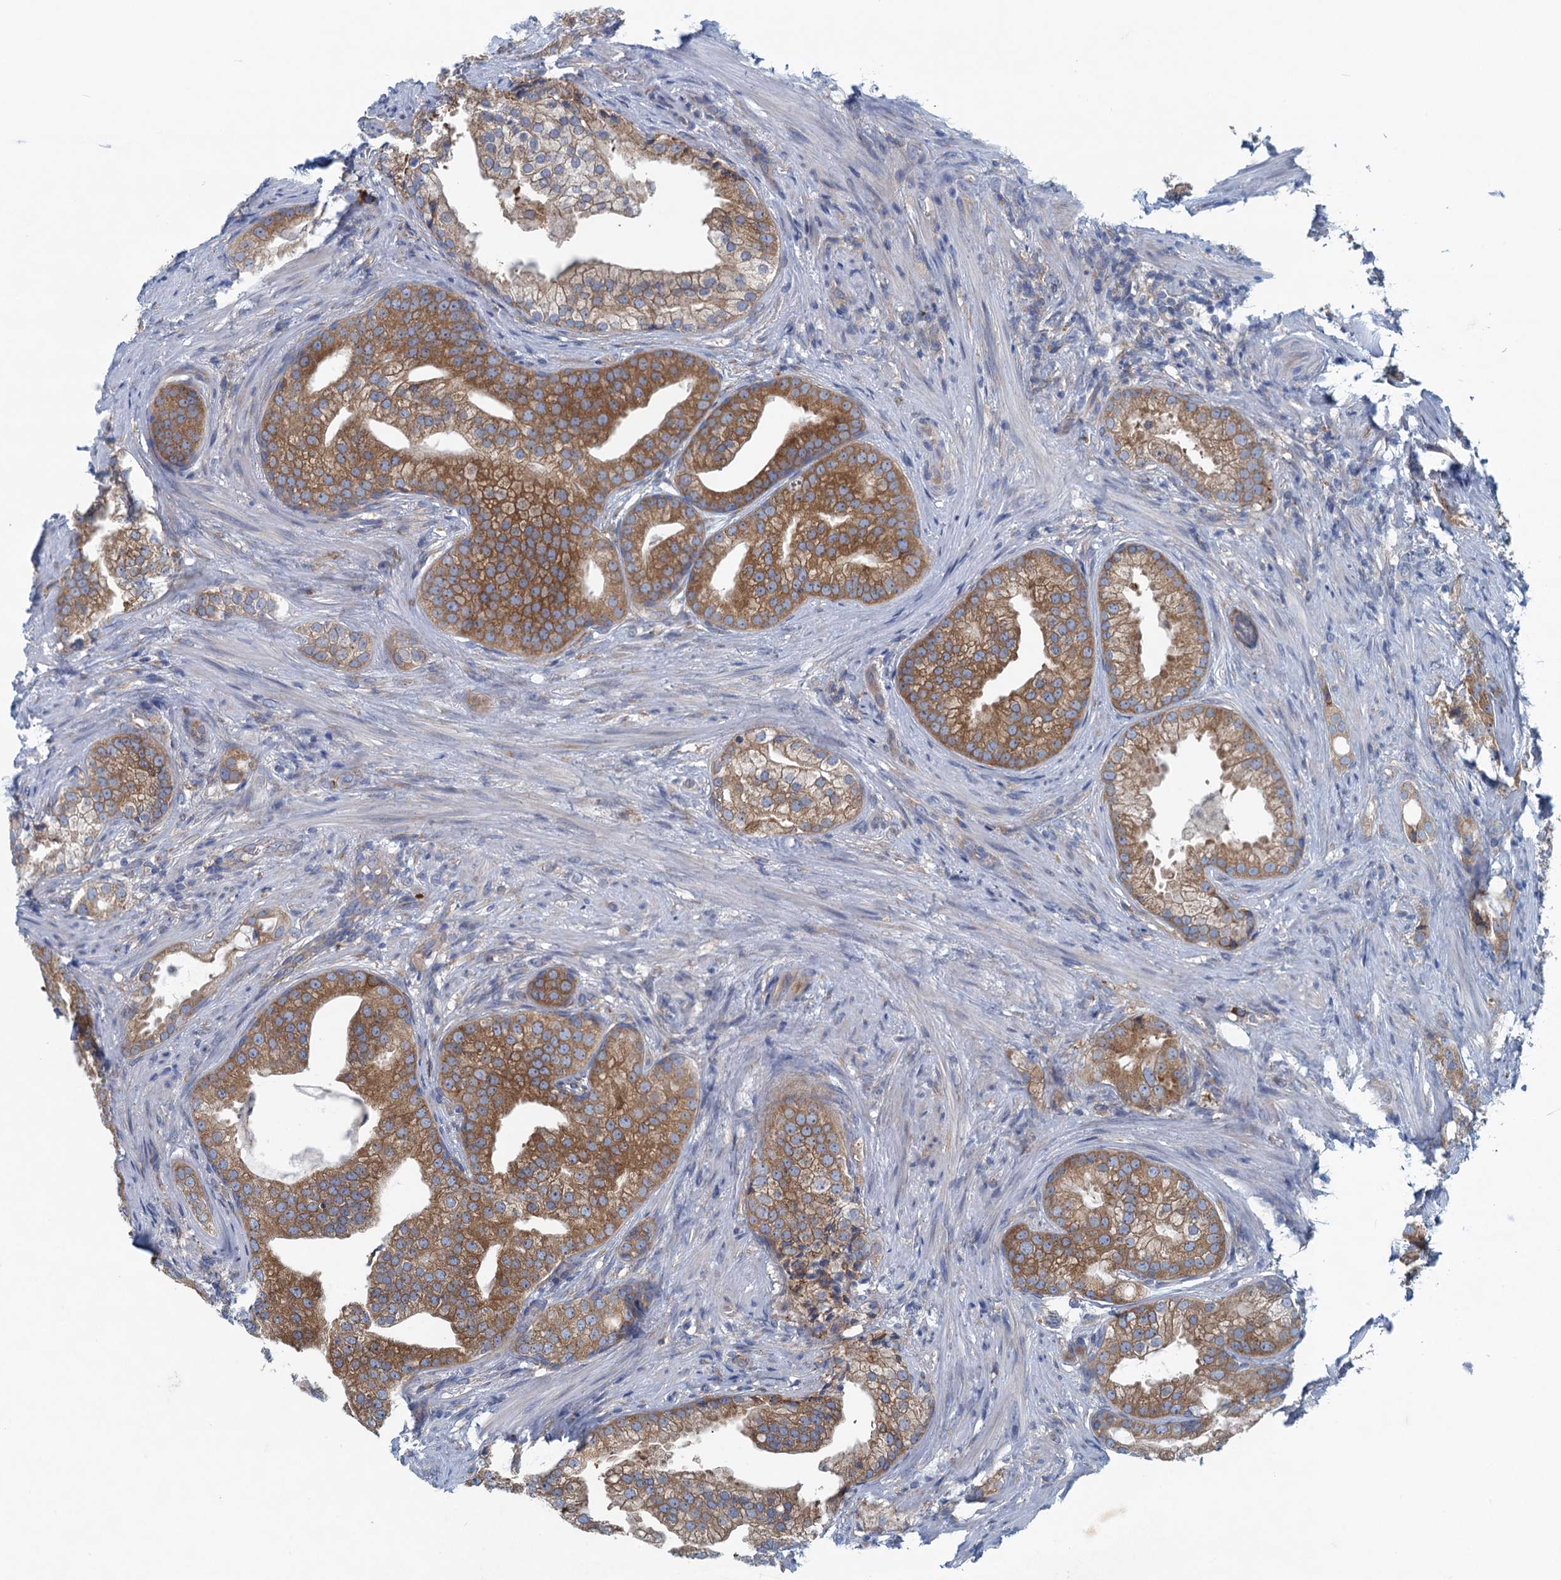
{"staining": {"intensity": "moderate", "quantity": ">75%", "location": "cytoplasmic/membranous"}, "tissue": "prostate cancer", "cell_type": "Tumor cells", "image_type": "cancer", "snomed": [{"axis": "morphology", "description": "Adenocarcinoma, Low grade"}, {"axis": "topography", "description": "Prostate"}], "caption": "Immunohistochemistry (IHC) of prostate cancer reveals medium levels of moderate cytoplasmic/membranous staining in about >75% of tumor cells. The staining was performed using DAB, with brown indicating positive protein expression. Nuclei are stained blue with hematoxylin.", "gene": "MYDGF", "patient": {"sex": "male", "age": 71}}